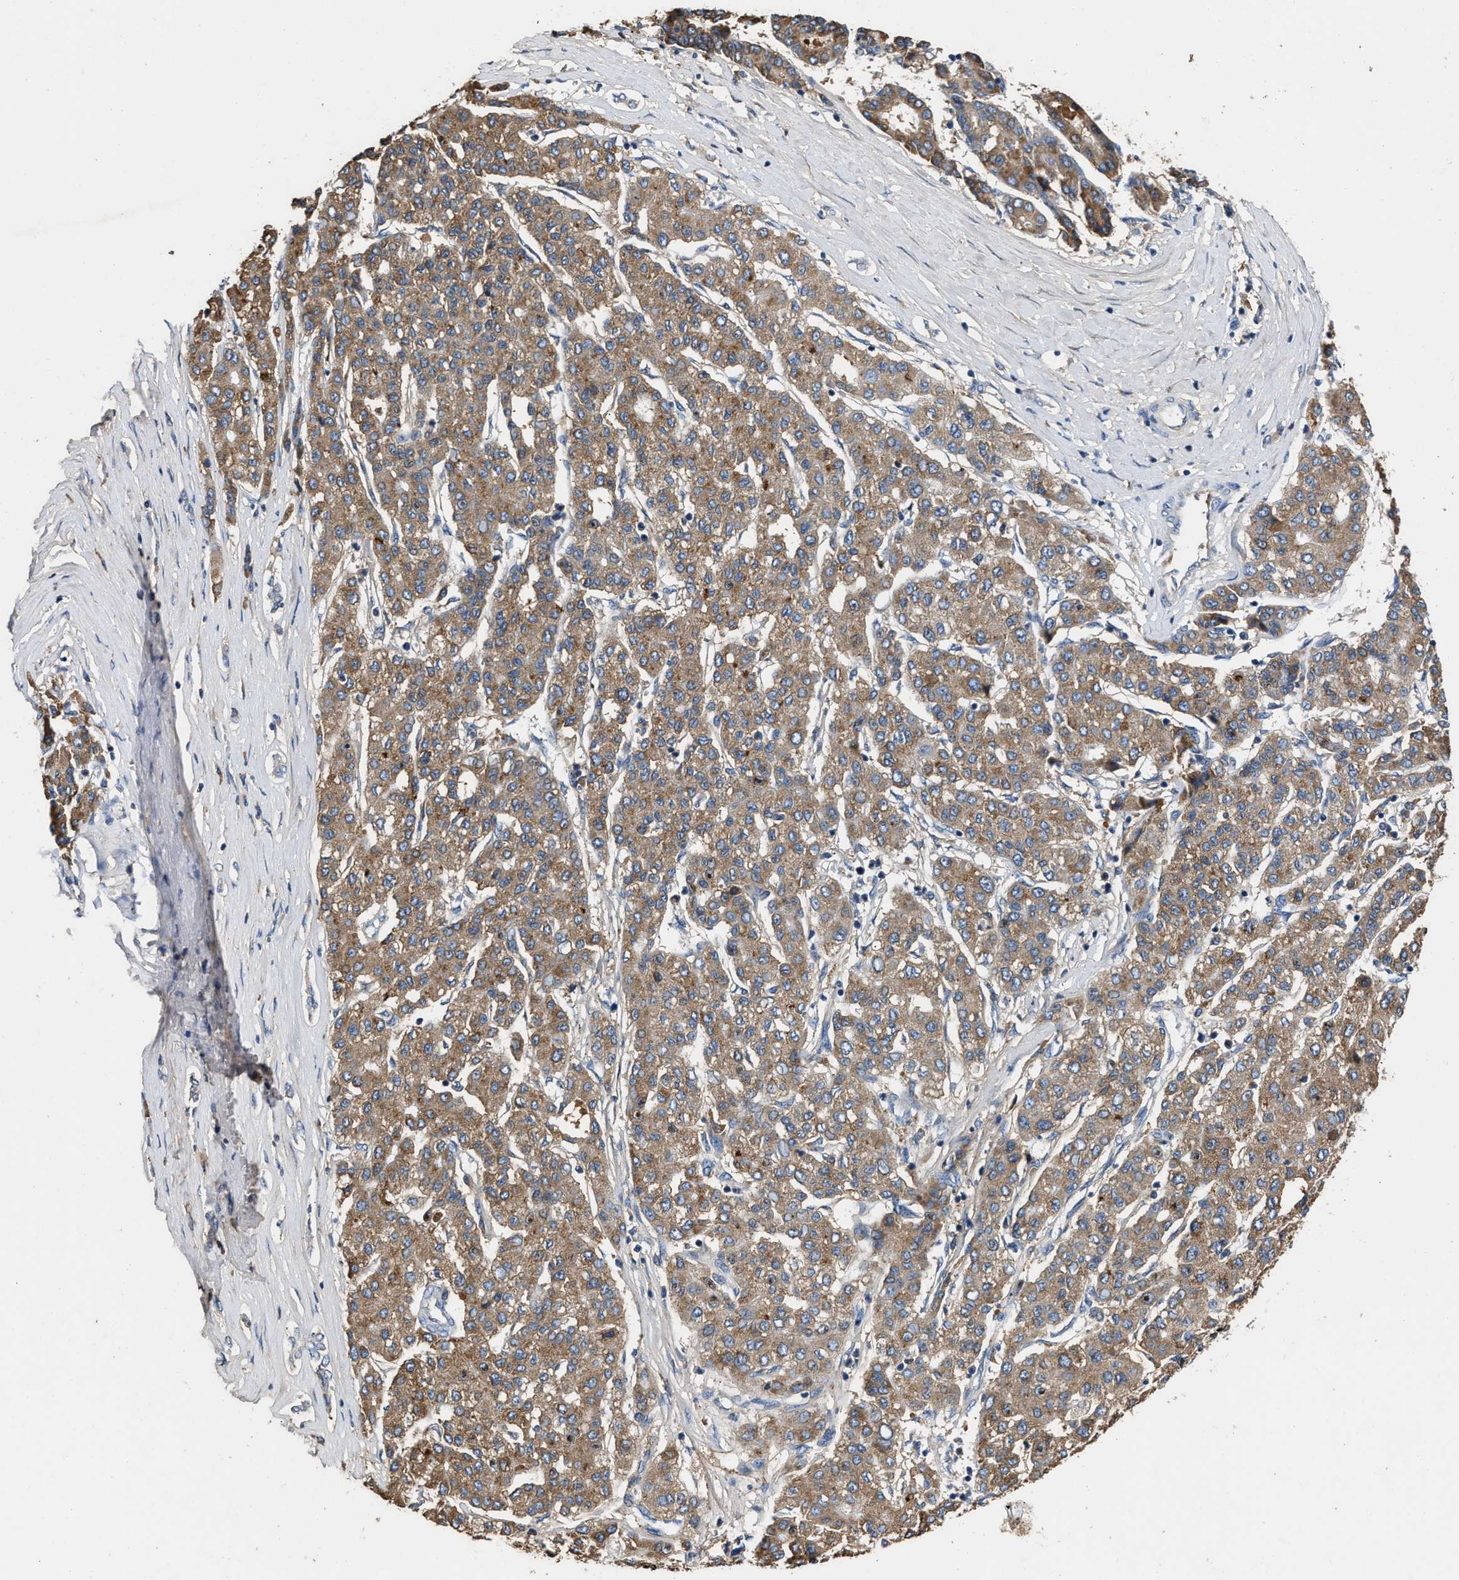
{"staining": {"intensity": "moderate", "quantity": ">75%", "location": "cytoplasmic/membranous"}, "tissue": "liver cancer", "cell_type": "Tumor cells", "image_type": "cancer", "snomed": [{"axis": "morphology", "description": "Carcinoma, Hepatocellular, NOS"}, {"axis": "topography", "description": "Liver"}], "caption": "IHC of human liver cancer exhibits medium levels of moderate cytoplasmic/membranous staining in approximately >75% of tumor cells.", "gene": "C3", "patient": {"sex": "male", "age": 65}}